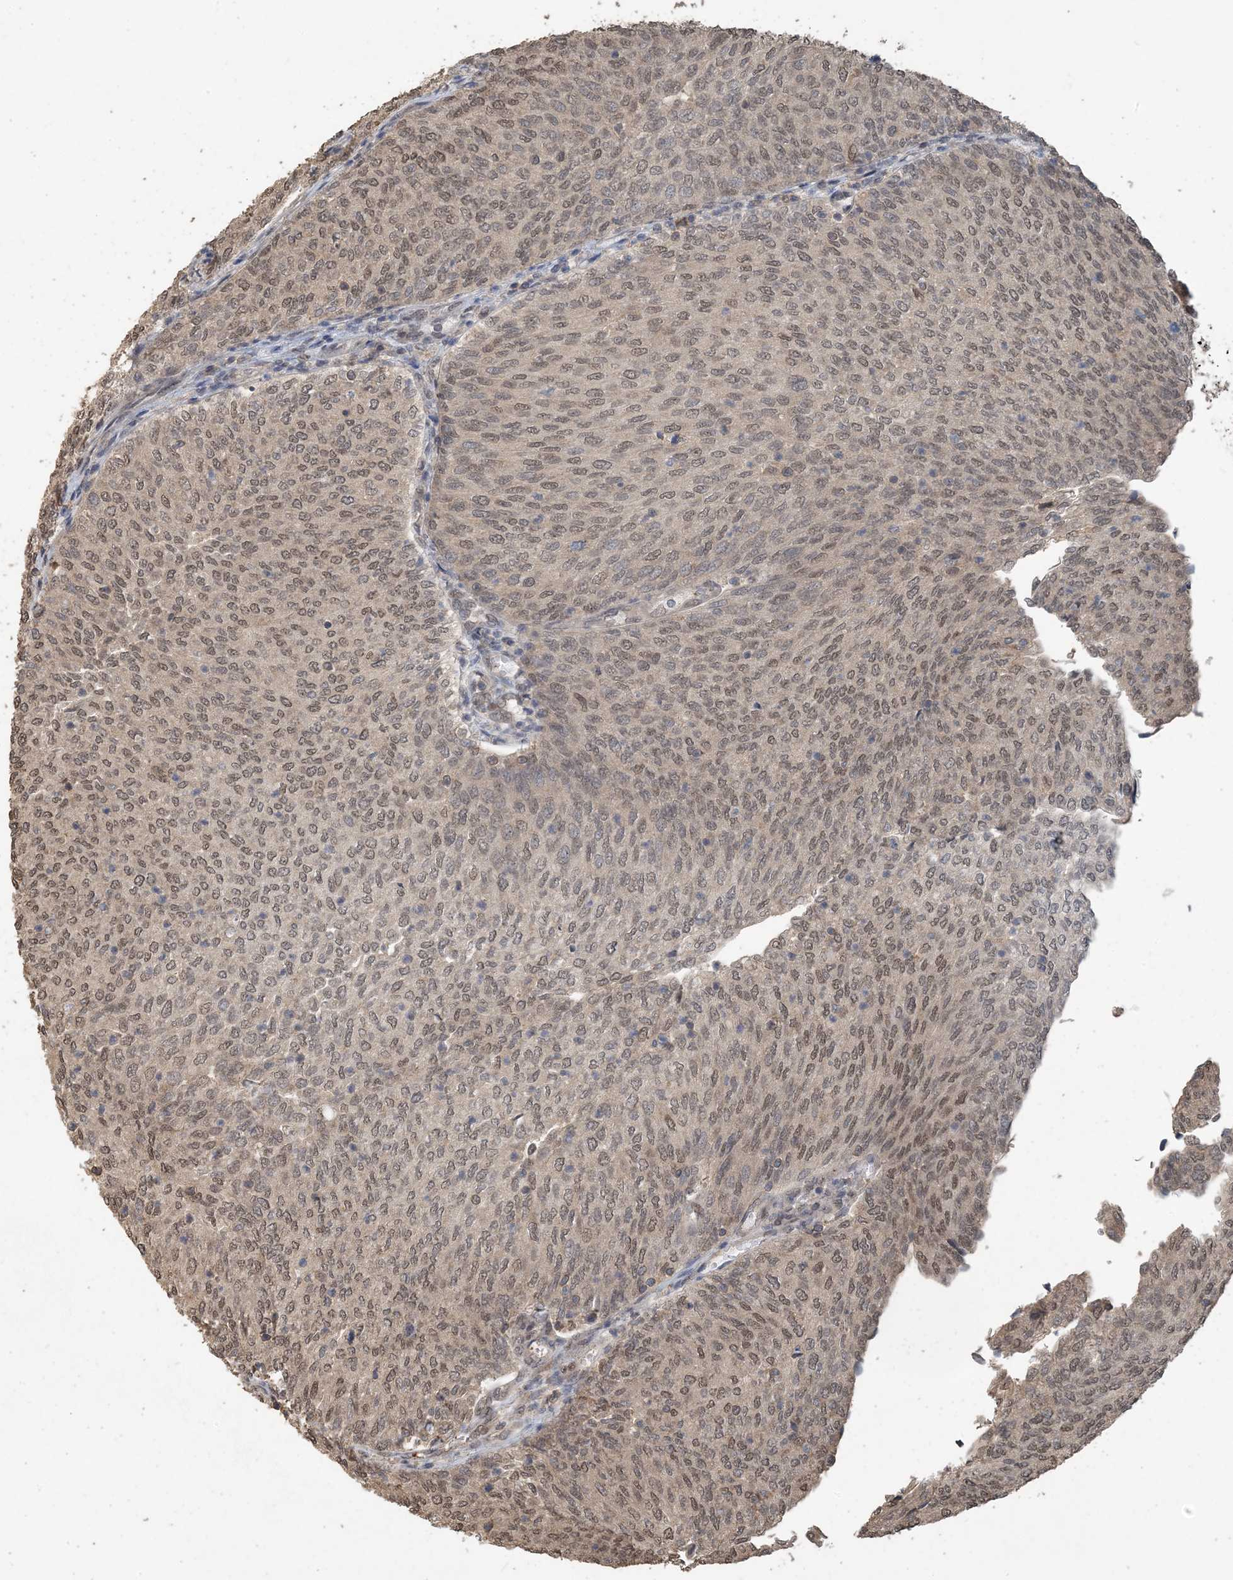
{"staining": {"intensity": "moderate", "quantity": ">75%", "location": "nuclear"}, "tissue": "urothelial cancer", "cell_type": "Tumor cells", "image_type": "cancer", "snomed": [{"axis": "morphology", "description": "Urothelial carcinoma, Low grade"}, {"axis": "topography", "description": "Urinary bladder"}], "caption": "This photomicrograph reveals urothelial carcinoma (low-grade) stained with IHC to label a protein in brown. The nuclear of tumor cells show moderate positivity for the protein. Nuclei are counter-stained blue.", "gene": "ZC3H12A", "patient": {"sex": "female", "age": 79}}